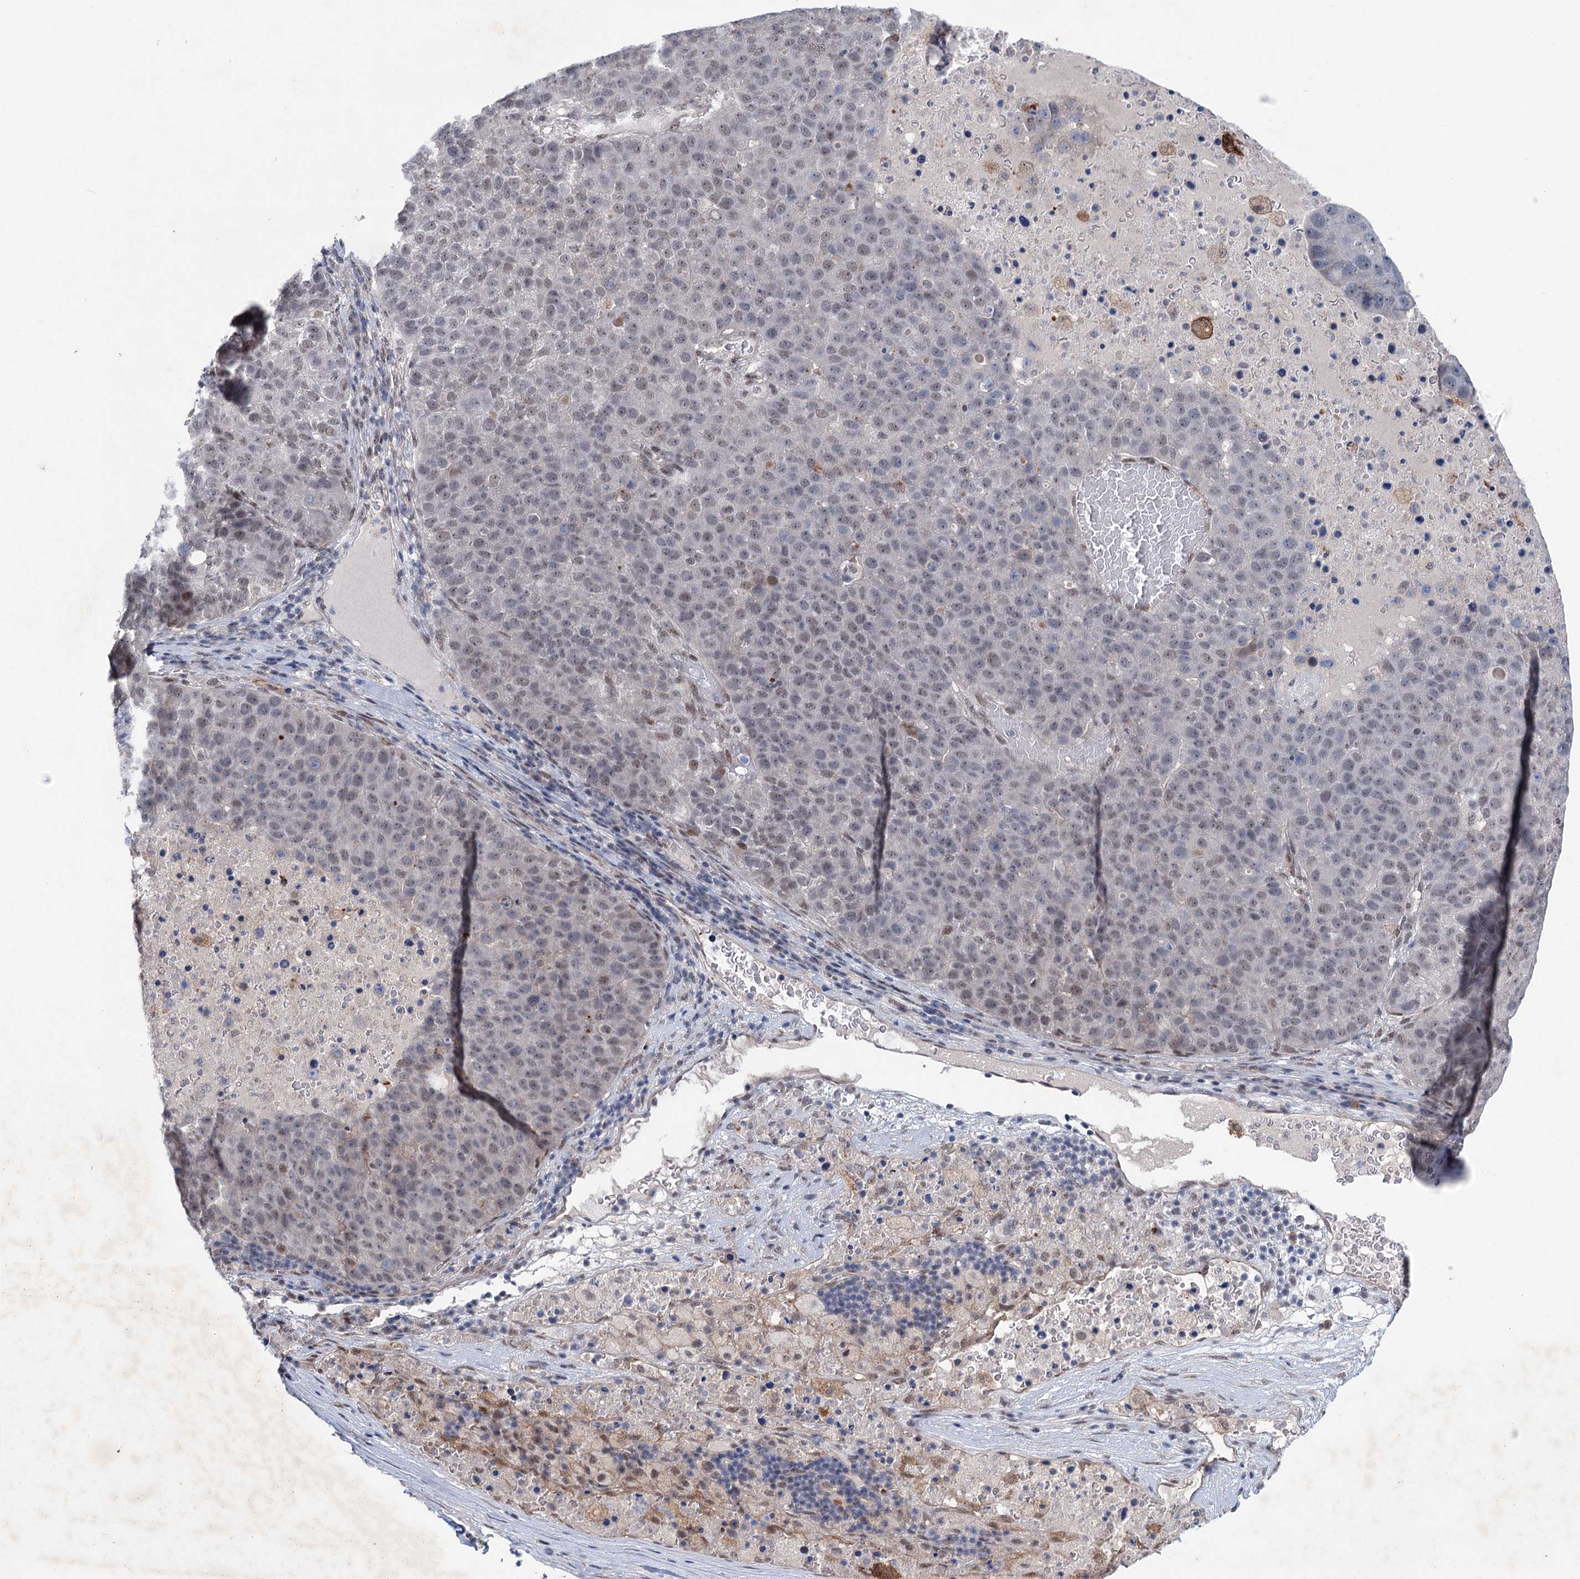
{"staining": {"intensity": "weak", "quantity": "<25%", "location": "nuclear"}, "tissue": "pancreatic cancer", "cell_type": "Tumor cells", "image_type": "cancer", "snomed": [{"axis": "morphology", "description": "Adenocarcinoma, NOS"}, {"axis": "topography", "description": "Pancreas"}], "caption": "An image of human pancreatic cancer (adenocarcinoma) is negative for staining in tumor cells.", "gene": "FAM53A", "patient": {"sex": "female", "age": 61}}